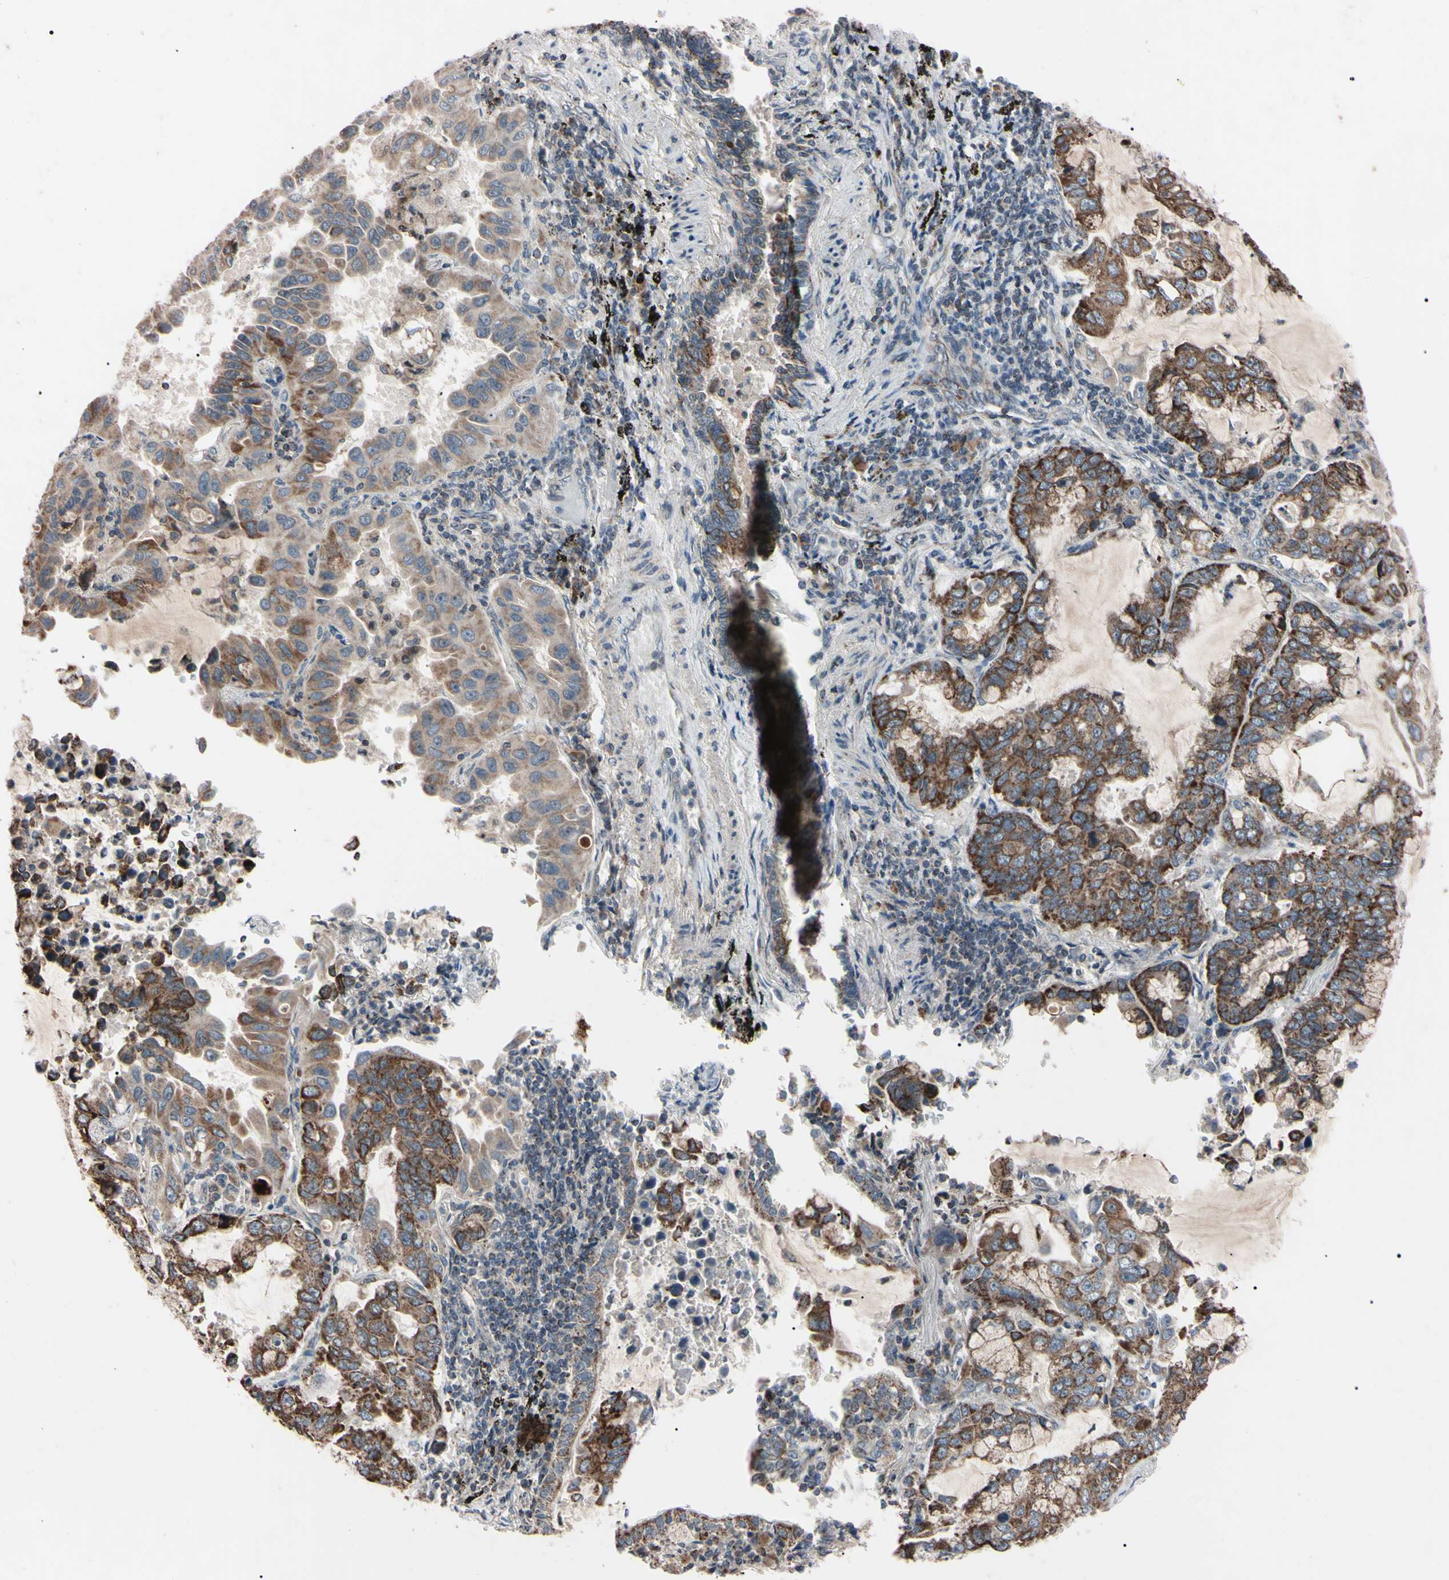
{"staining": {"intensity": "moderate", "quantity": "25%-75%", "location": "cytoplasmic/membranous"}, "tissue": "lung cancer", "cell_type": "Tumor cells", "image_type": "cancer", "snomed": [{"axis": "morphology", "description": "Adenocarcinoma, NOS"}, {"axis": "topography", "description": "Lung"}], "caption": "An immunohistochemistry (IHC) image of neoplastic tissue is shown. Protein staining in brown highlights moderate cytoplasmic/membranous positivity in adenocarcinoma (lung) within tumor cells.", "gene": "TNFRSF1A", "patient": {"sex": "male", "age": 64}}